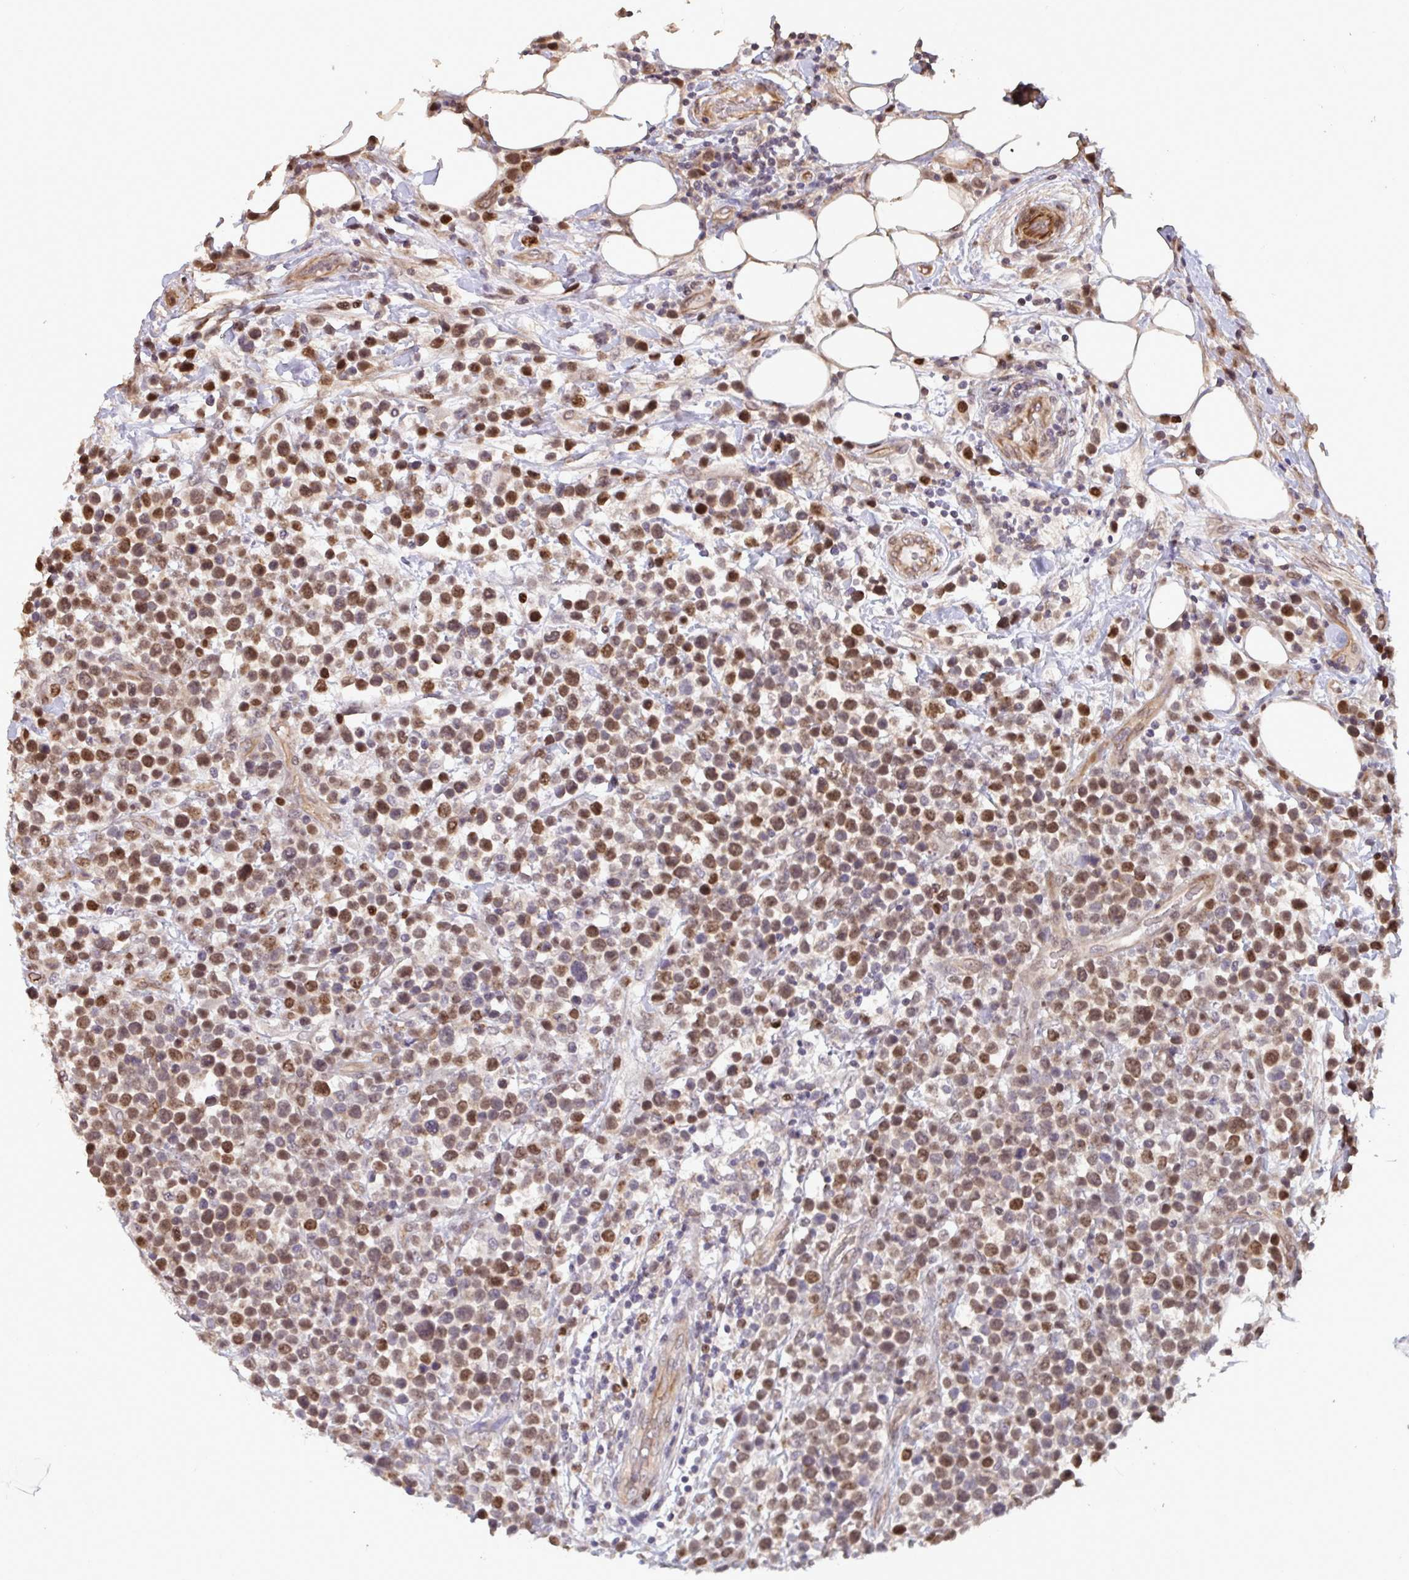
{"staining": {"intensity": "moderate", "quantity": ">75%", "location": "nuclear"}, "tissue": "lymphoma", "cell_type": "Tumor cells", "image_type": "cancer", "snomed": [{"axis": "morphology", "description": "Malignant lymphoma, non-Hodgkin's type, Low grade"}, {"axis": "topography", "description": "Lymph node"}], "caption": "This histopathology image demonstrates IHC staining of human low-grade malignant lymphoma, non-Hodgkin's type, with medium moderate nuclear expression in approximately >75% of tumor cells.", "gene": "IPO5", "patient": {"sex": "male", "age": 60}}